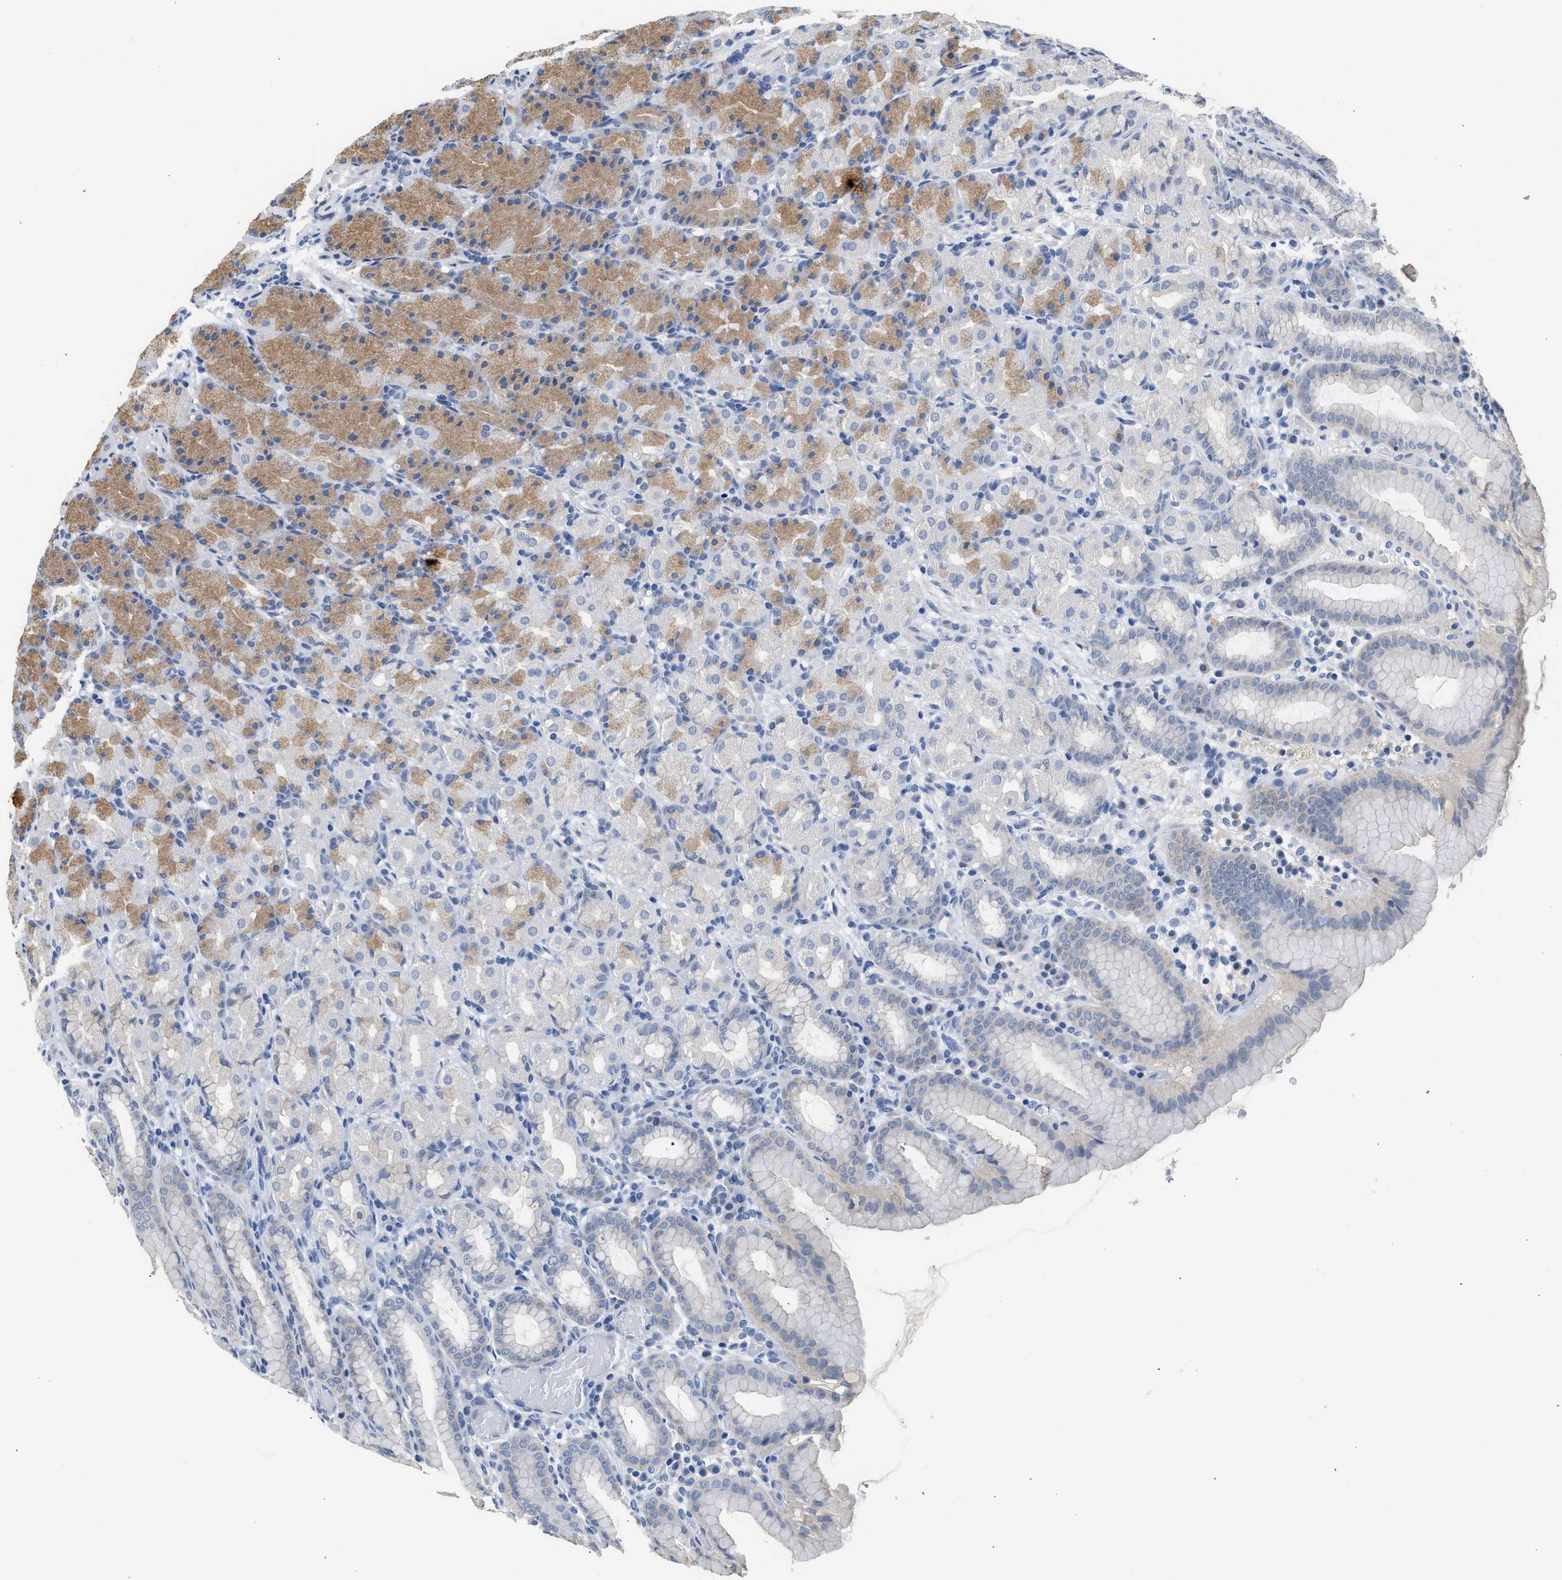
{"staining": {"intensity": "moderate", "quantity": "<25%", "location": "cytoplasmic/membranous"}, "tissue": "stomach", "cell_type": "Glandular cells", "image_type": "normal", "snomed": [{"axis": "morphology", "description": "Normal tissue, NOS"}, {"axis": "topography", "description": "Stomach, upper"}], "caption": "Protein analysis of normal stomach reveals moderate cytoplasmic/membranous staining in about <25% of glandular cells.", "gene": "CSF3R", "patient": {"sex": "male", "age": 68}}